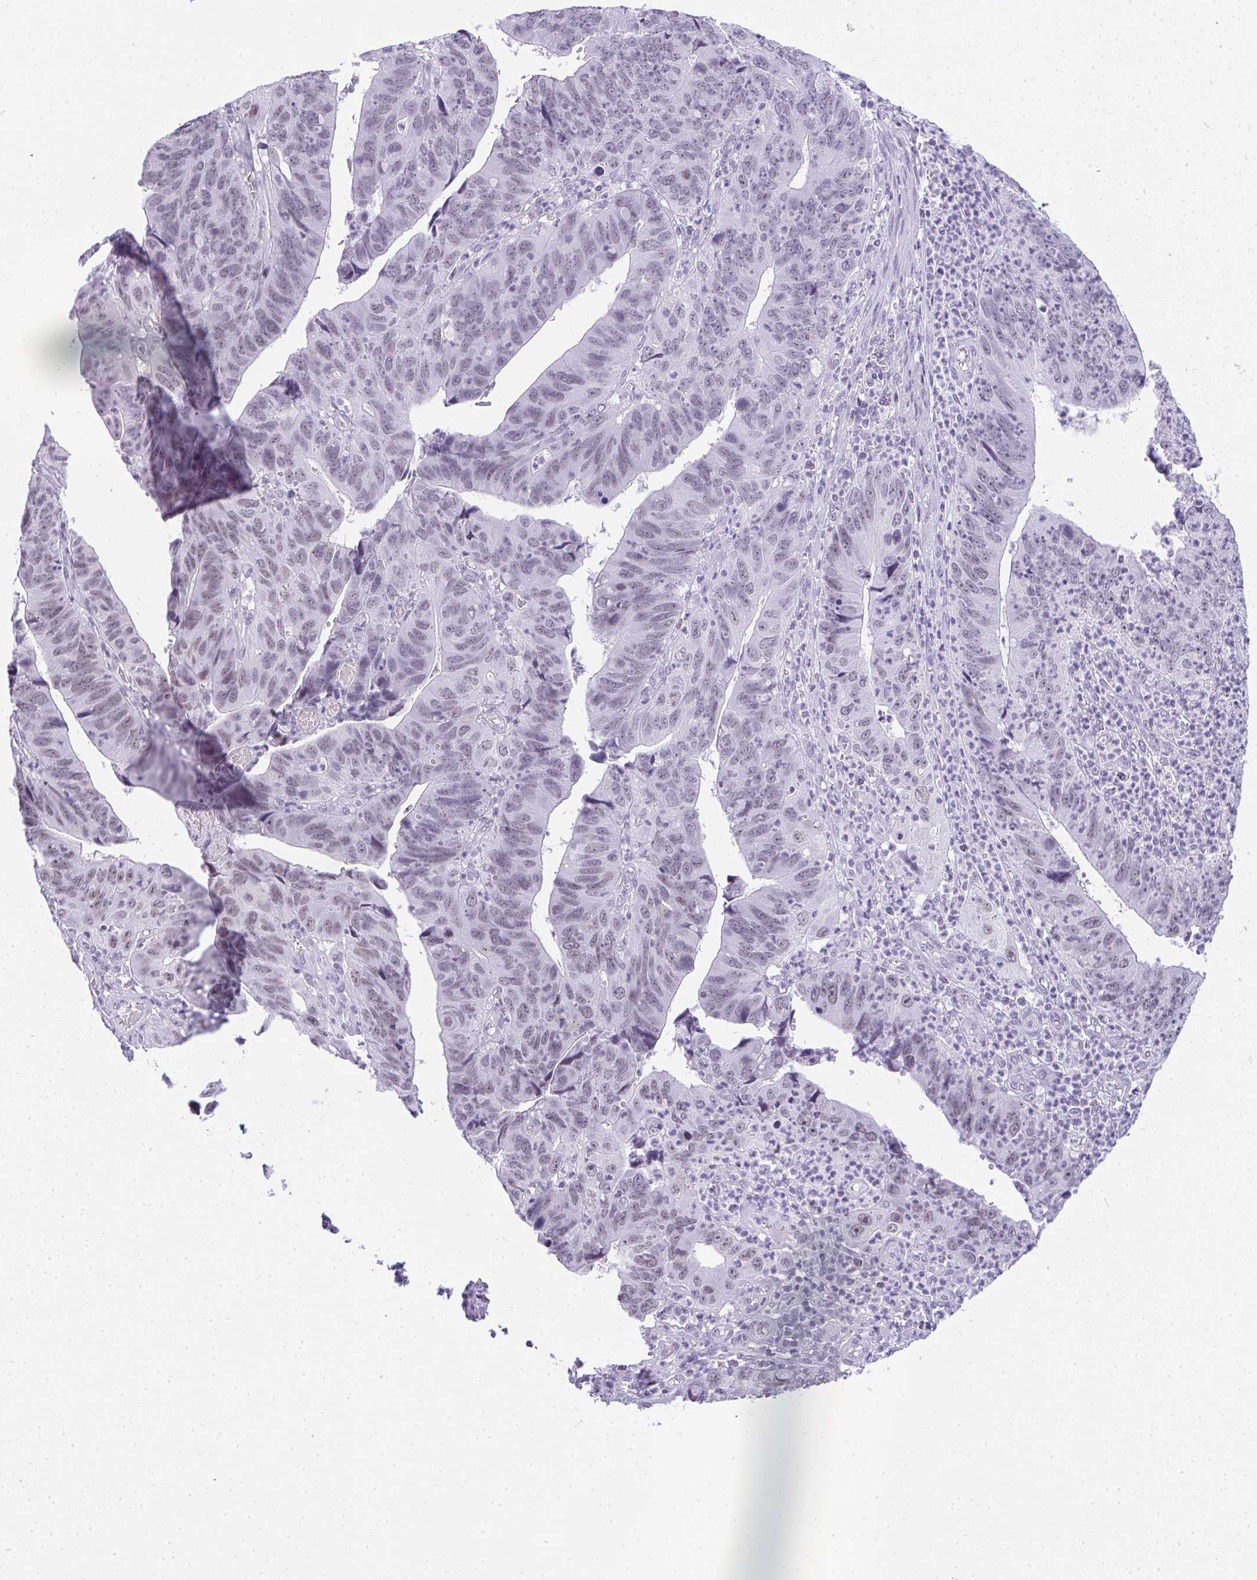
{"staining": {"intensity": "weak", "quantity": "25%-75%", "location": "nuclear"}, "tissue": "stomach cancer", "cell_type": "Tumor cells", "image_type": "cancer", "snomed": [{"axis": "morphology", "description": "Adenocarcinoma, NOS"}, {"axis": "topography", "description": "Stomach"}], "caption": "IHC photomicrograph of human adenocarcinoma (stomach) stained for a protein (brown), which reveals low levels of weak nuclear staining in about 25%-75% of tumor cells.", "gene": "PLA2G1B", "patient": {"sex": "male", "age": 59}}